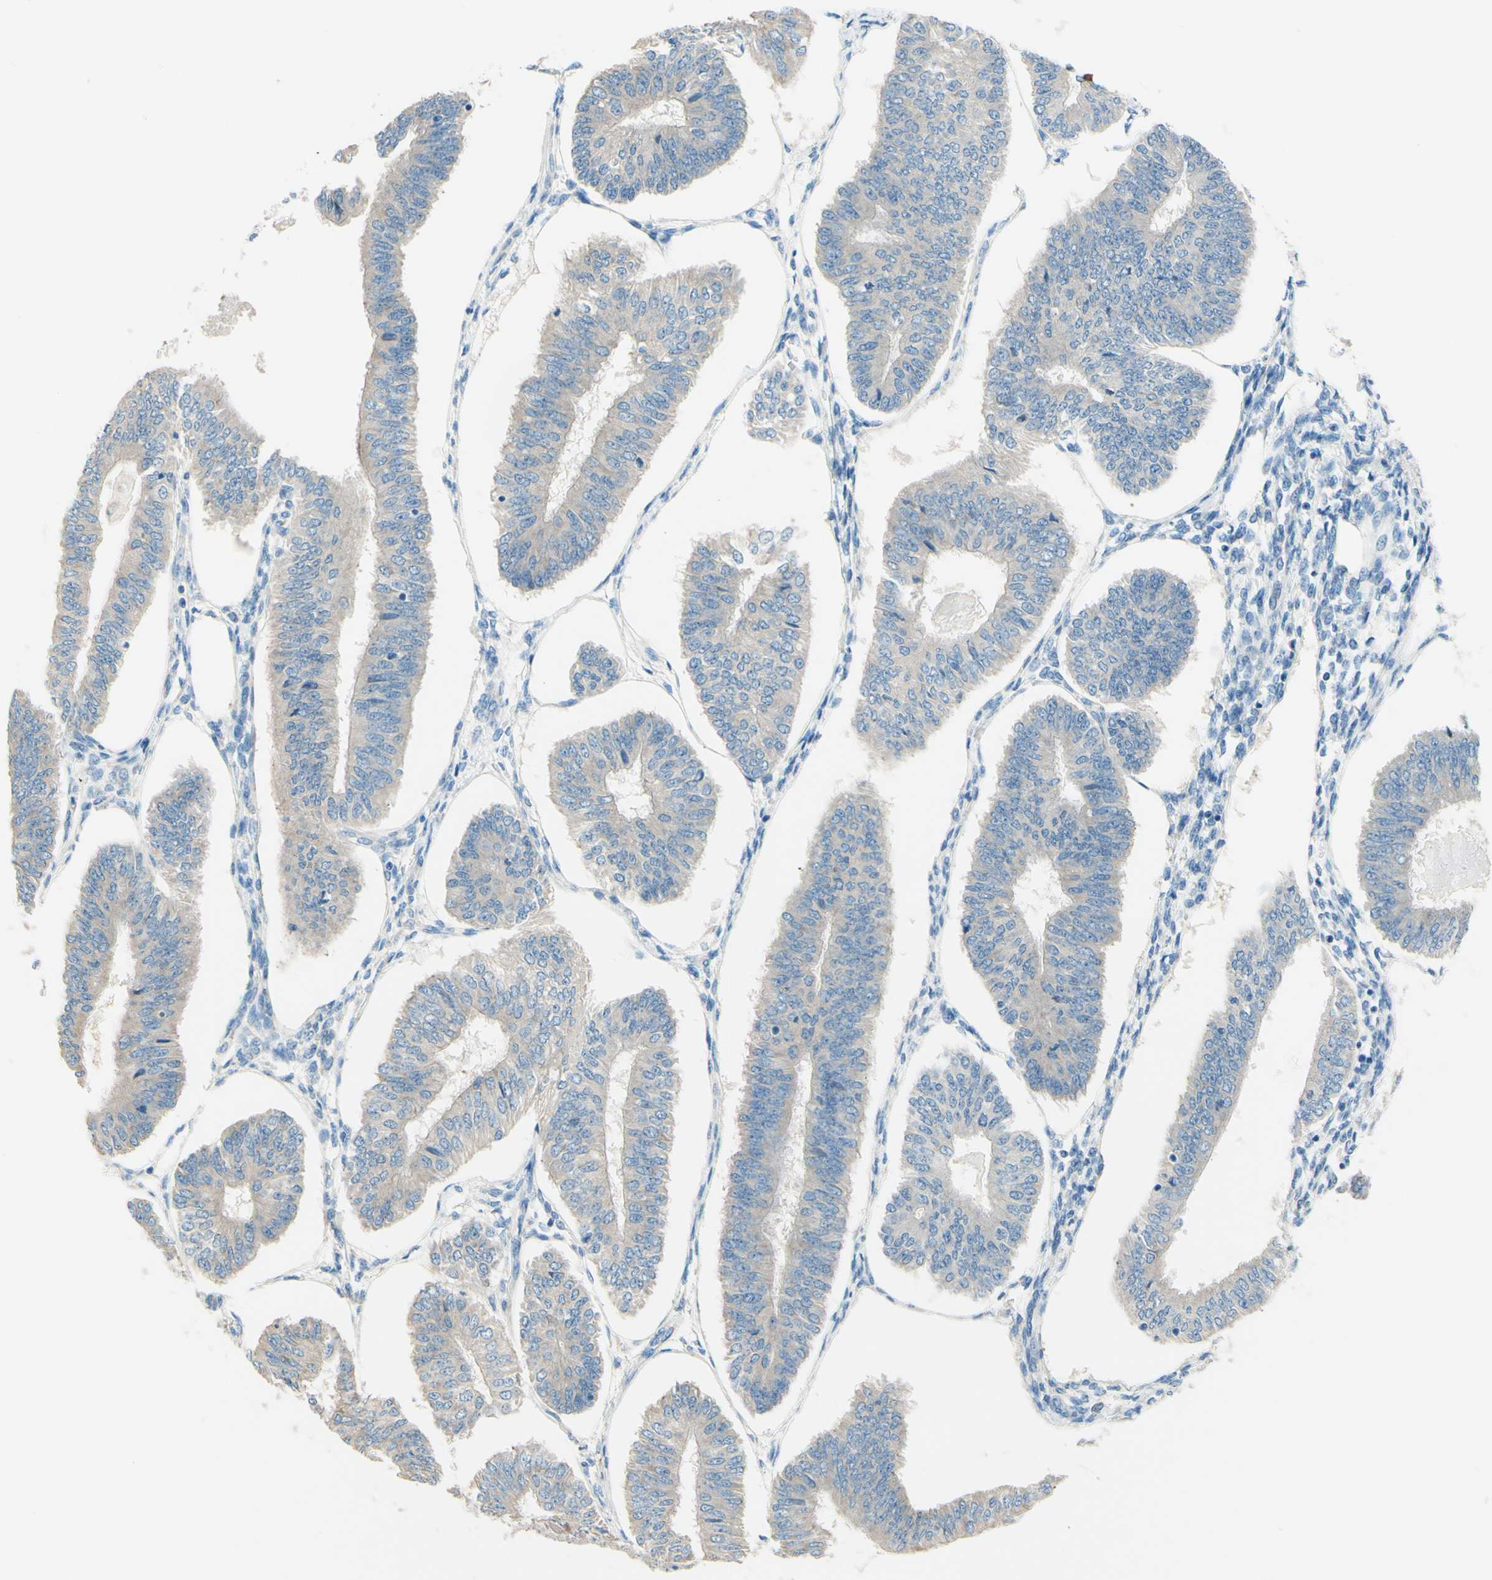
{"staining": {"intensity": "weak", "quantity": ">75%", "location": "cytoplasmic/membranous"}, "tissue": "endometrial cancer", "cell_type": "Tumor cells", "image_type": "cancer", "snomed": [{"axis": "morphology", "description": "Adenocarcinoma, NOS"}, {"axis": "topography", "description": "Endometrium"}], "caption": "Approximately >75% of tumor cells in human adenocarcinoma (endometrial) display weak cytoplasmic/membranous protein expression as visualized by brown immunohistochemical staining.", "gene": "PASD1", "patient": {"sex": "female", "age": 58}}